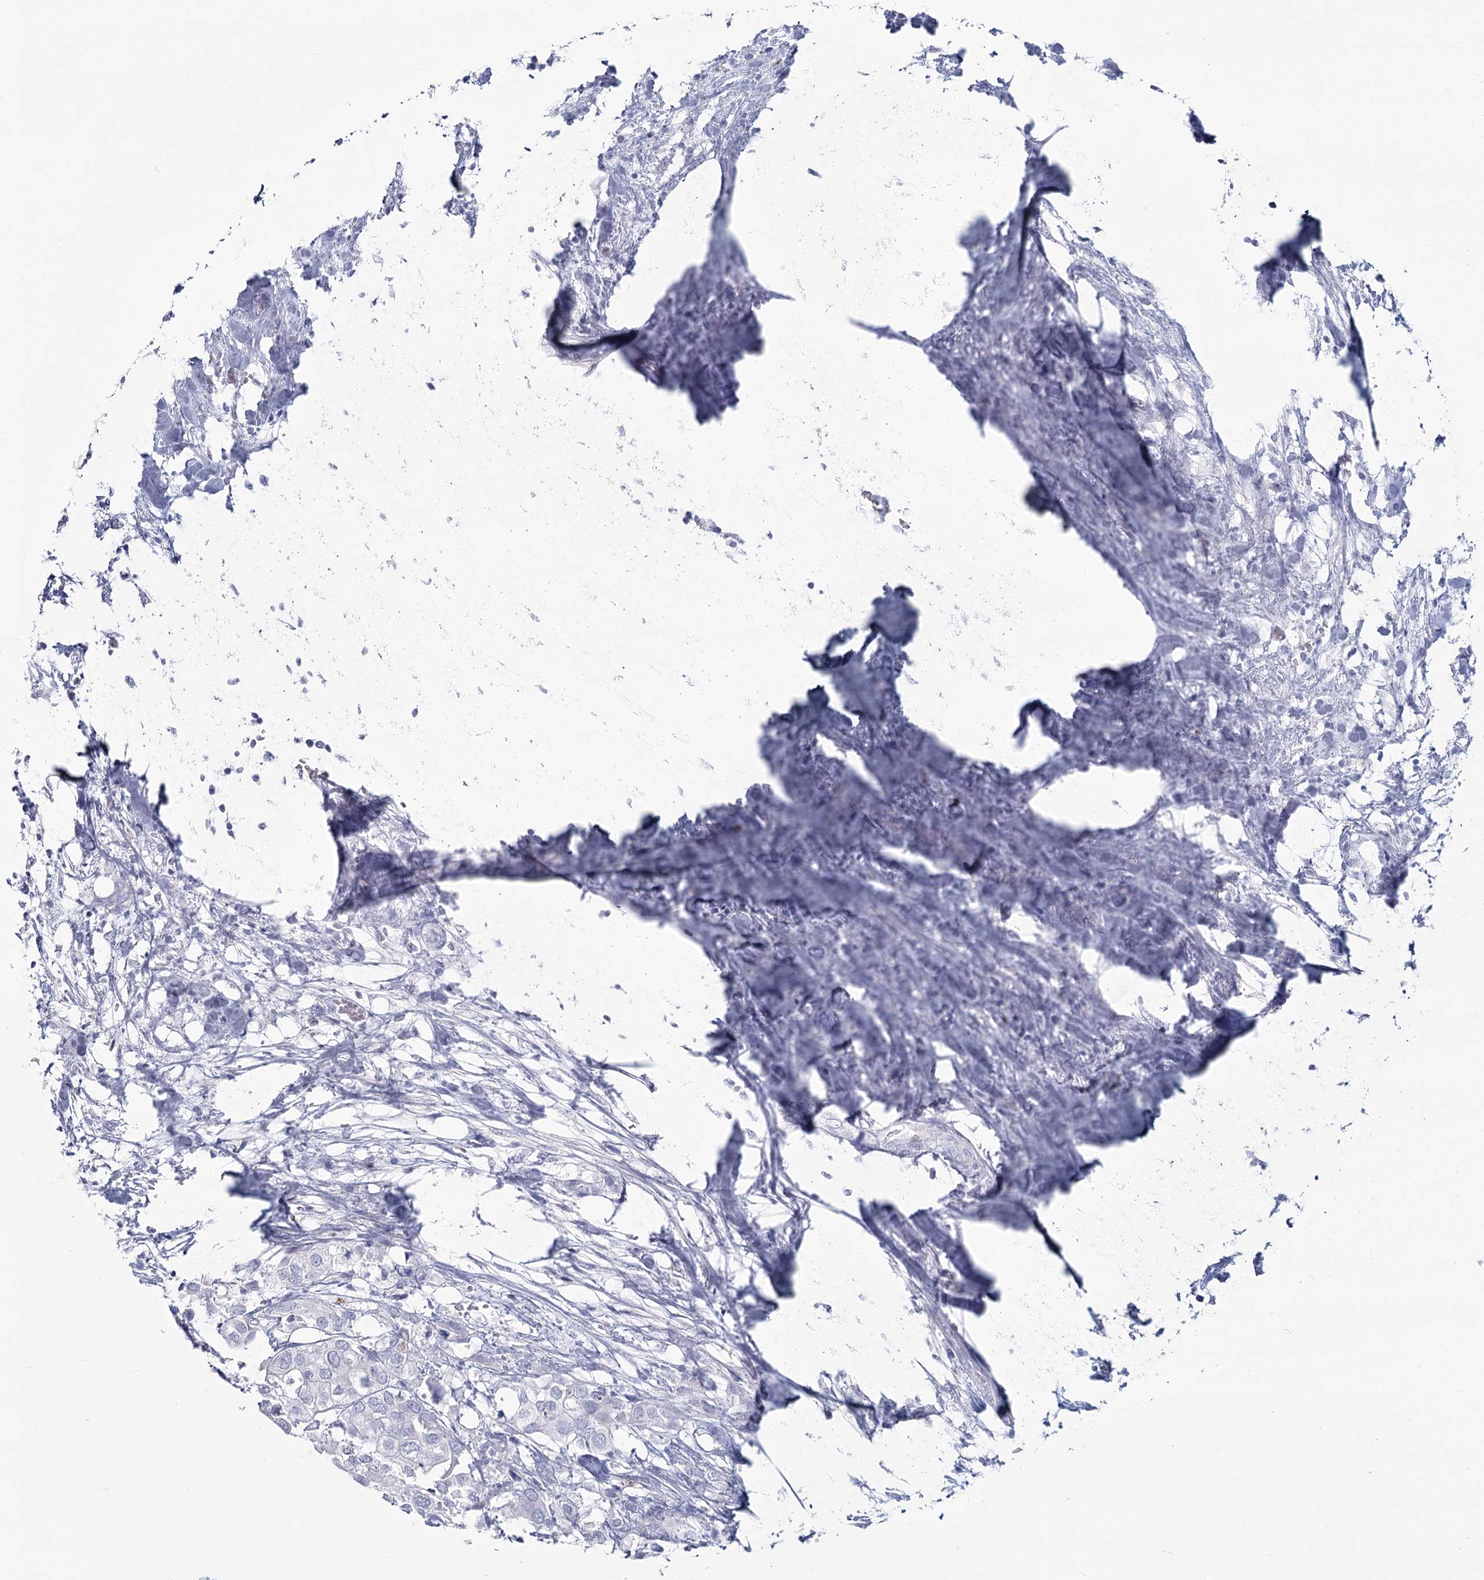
{"staining": {"intensity": "negative", "quantity": "none", "location": "none"}, "tissue": "urothelial cancer", "cell_type": "Tumor cells", "image_type": "cancer", "snomed": [{"axis": "morphology", "description": "Urothelial carcinoma, High grade"}, {"axis": "topography", "description": "Urinary bladder"}], "caption": "This is a micrograph of immunohistochemistry staining of high-grade urothelial carcinoma, which shows no positivity in tumor cells.", "gene": "SLC6A19", "patient": {"sex": "male", "age": 64}}